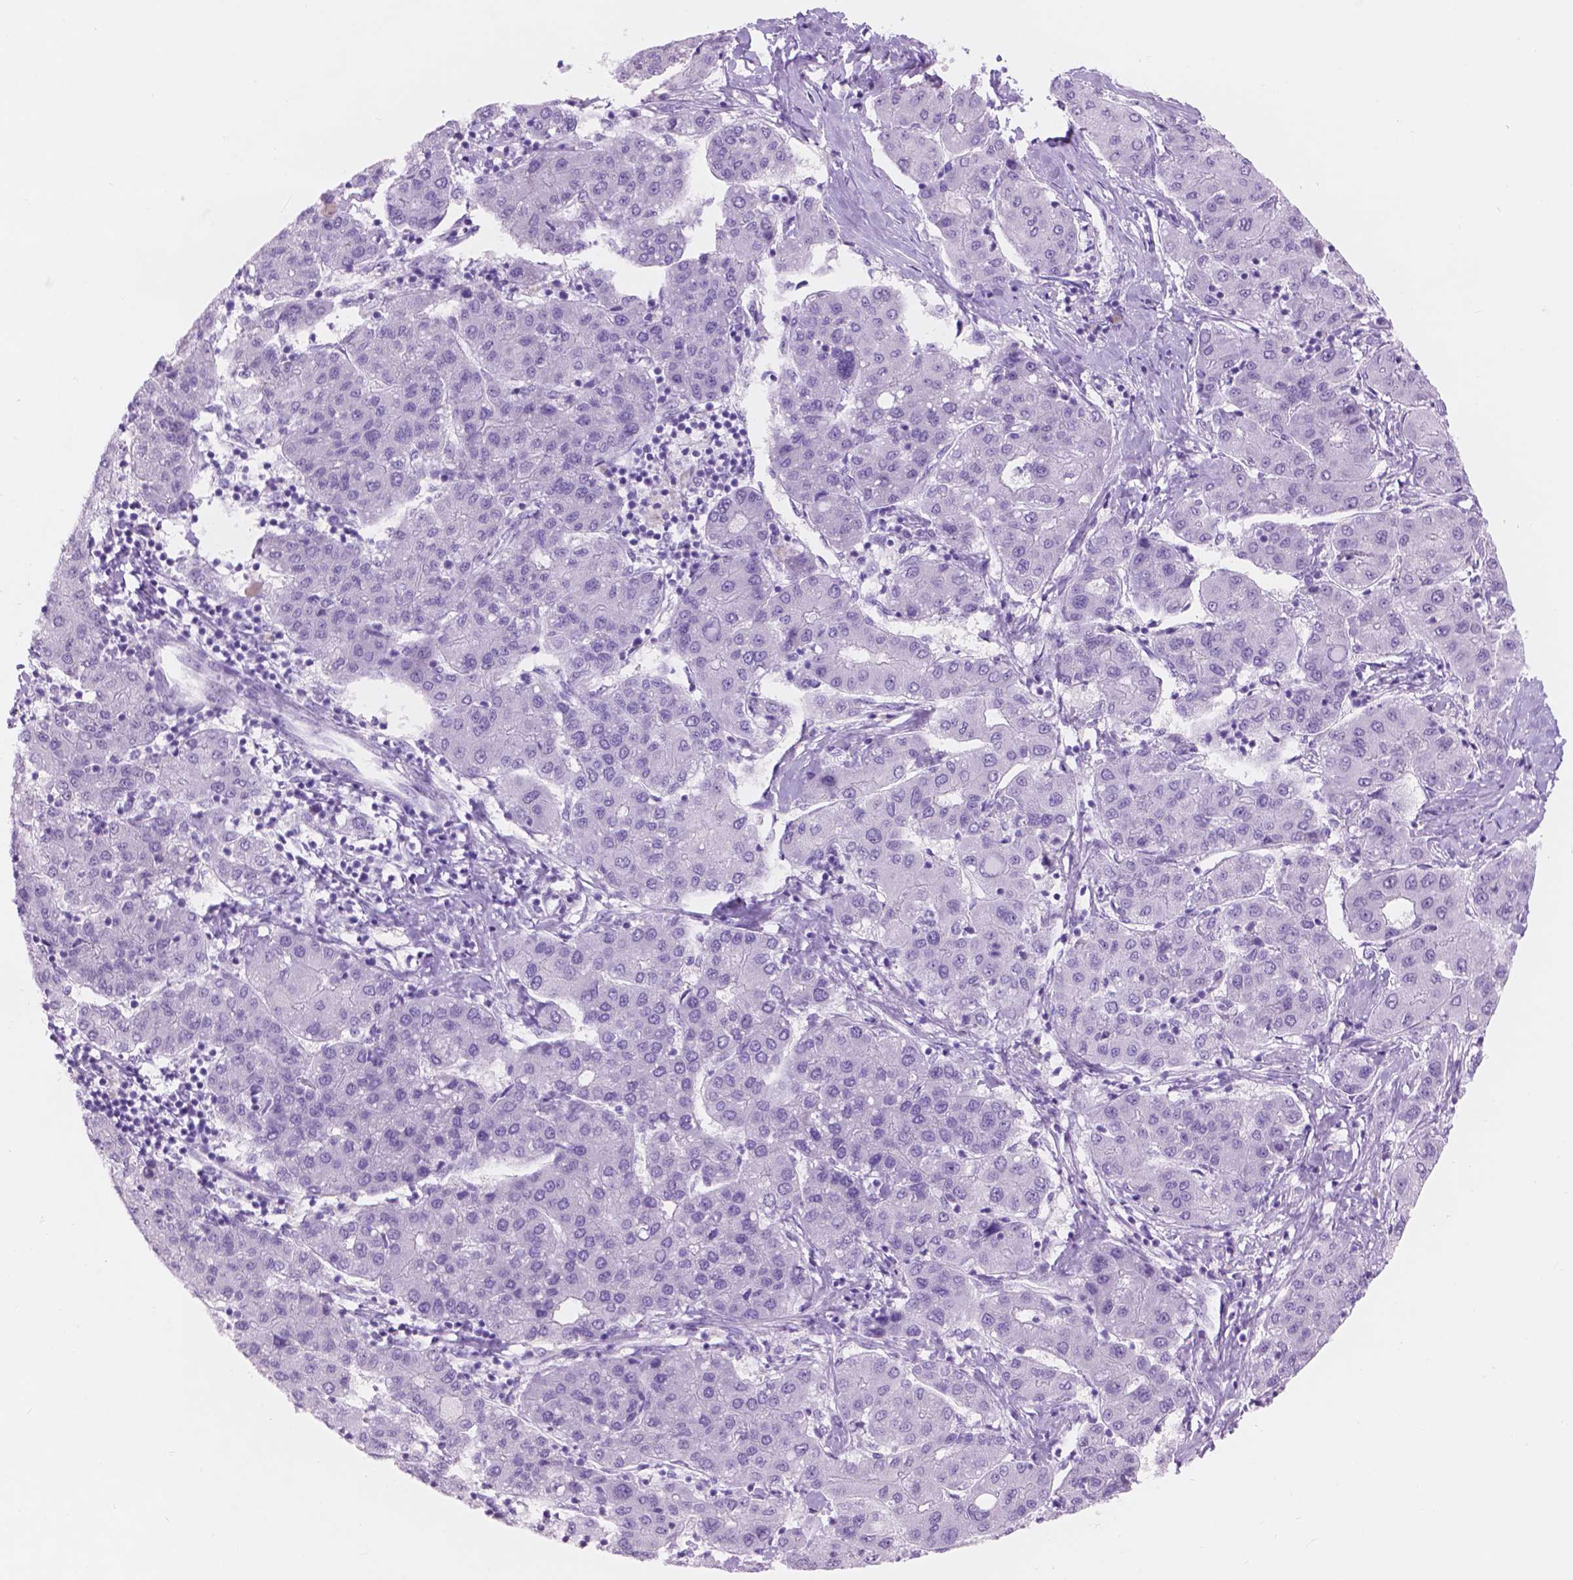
{"staining": {"intensity": "negative", "quantity": "none", "location": "none"}, "tissue": "liver cancer", "cell_type": "Tumor cells", "image_type": "cancer", "snomed": [{"axis": "morphology", "description": "Carcinoma, Hepatocellular, NOS"}, {"axis": "topography", "description": "Liver"}], "caption": "Immunohistochemical staining of hepatocellular carcinoma (liver) exhibits no significant staining in tumor cells.", "gene": "DCC", "patient": {"sex": "male", "age": 65}}